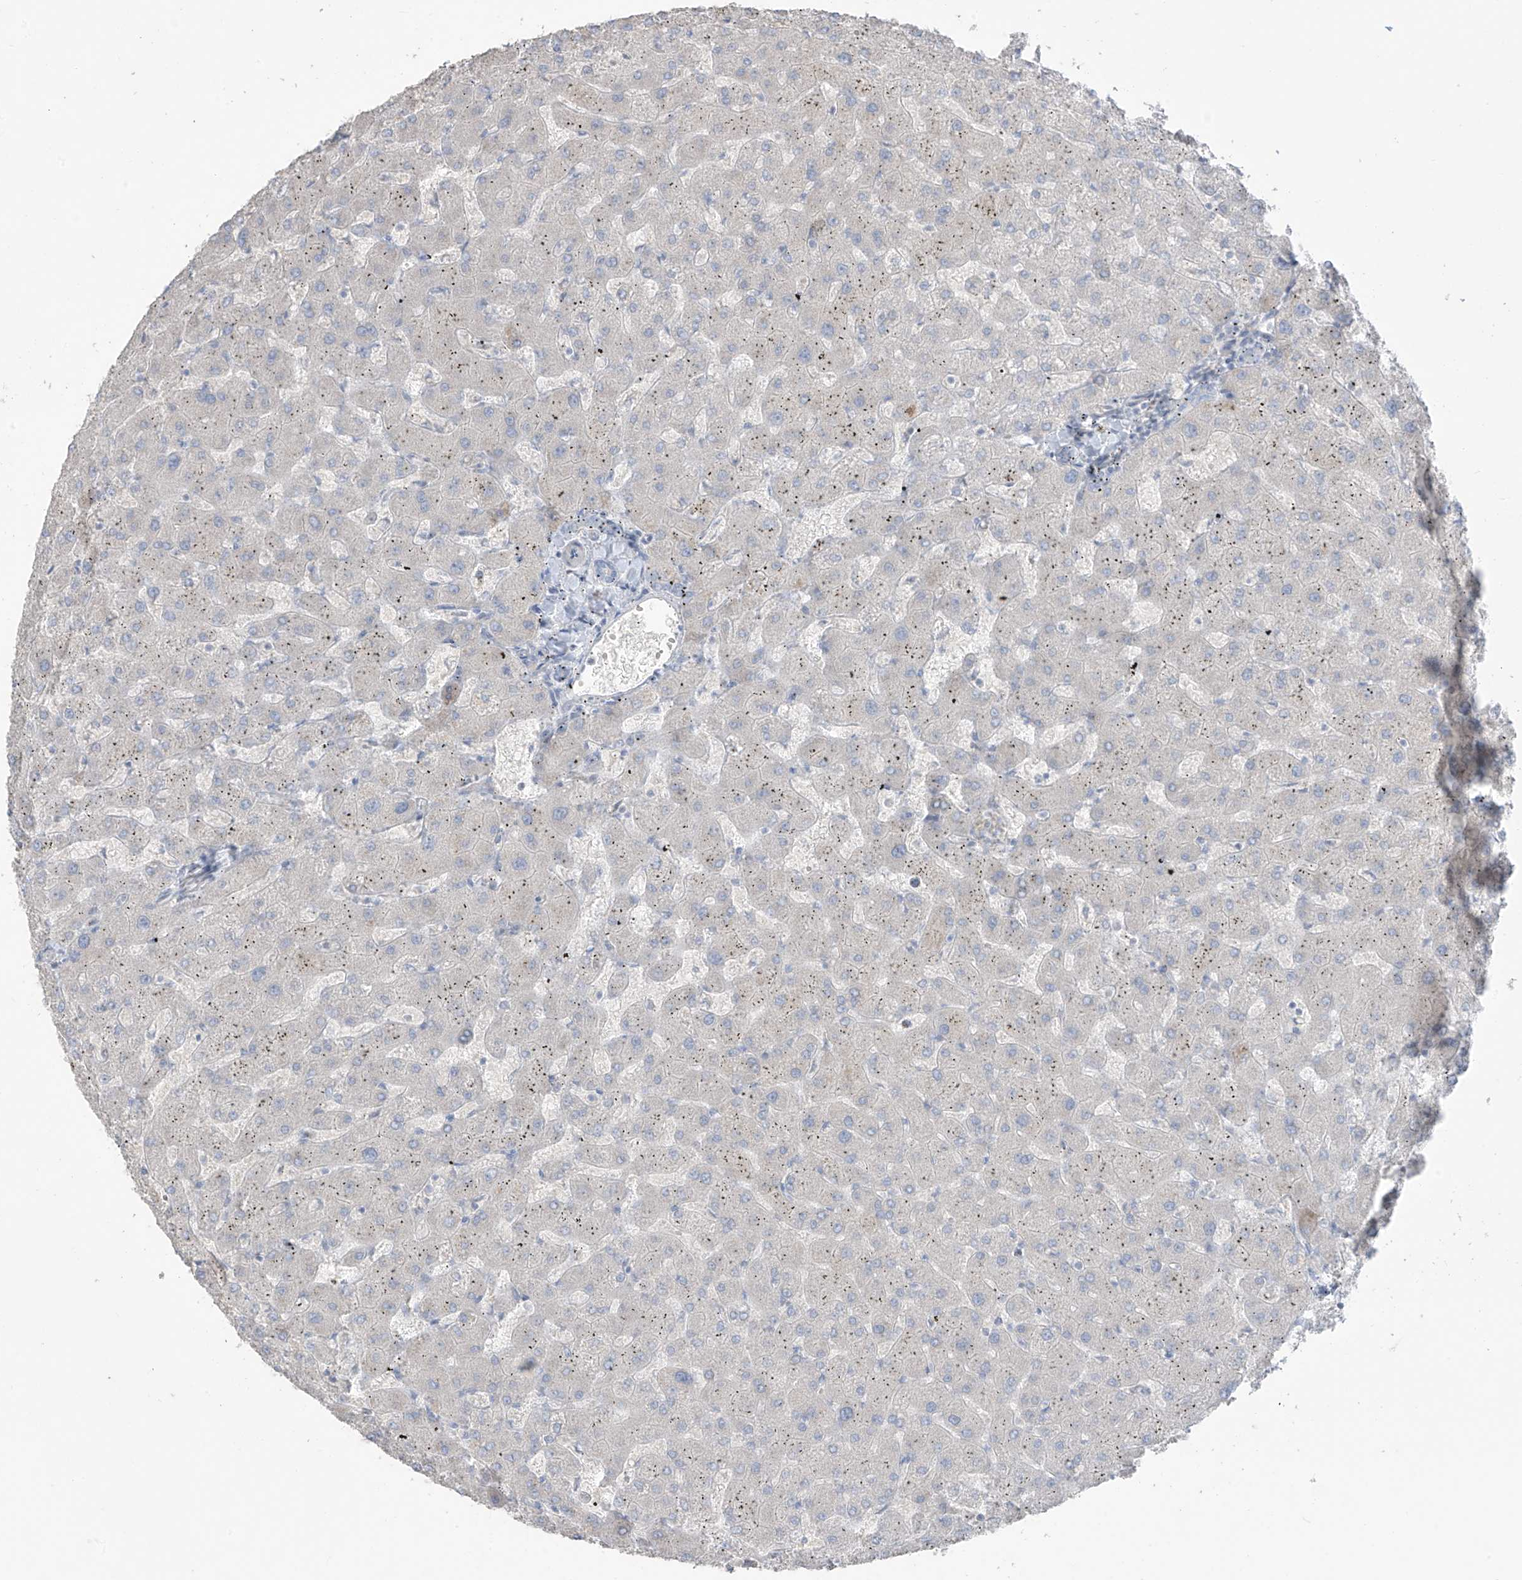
{"staining": {"intensity": "negative", "quantity": "none", "location": "none"}, "tissue": "liver", "cell_type": "Cholangiocytes", "image_type": "normal", "snomed": [{"axis": "morphology", "description": "Normal tissue, NOS"}, {"axis": "topography", "description": "Liver"}], "caption": "This is an IHC photomicrograph of unremarkable liver. There is no staining in cholangiocytes.", "gene": "ASPRV1", "patient": {"sex": "female", "age": 63}}